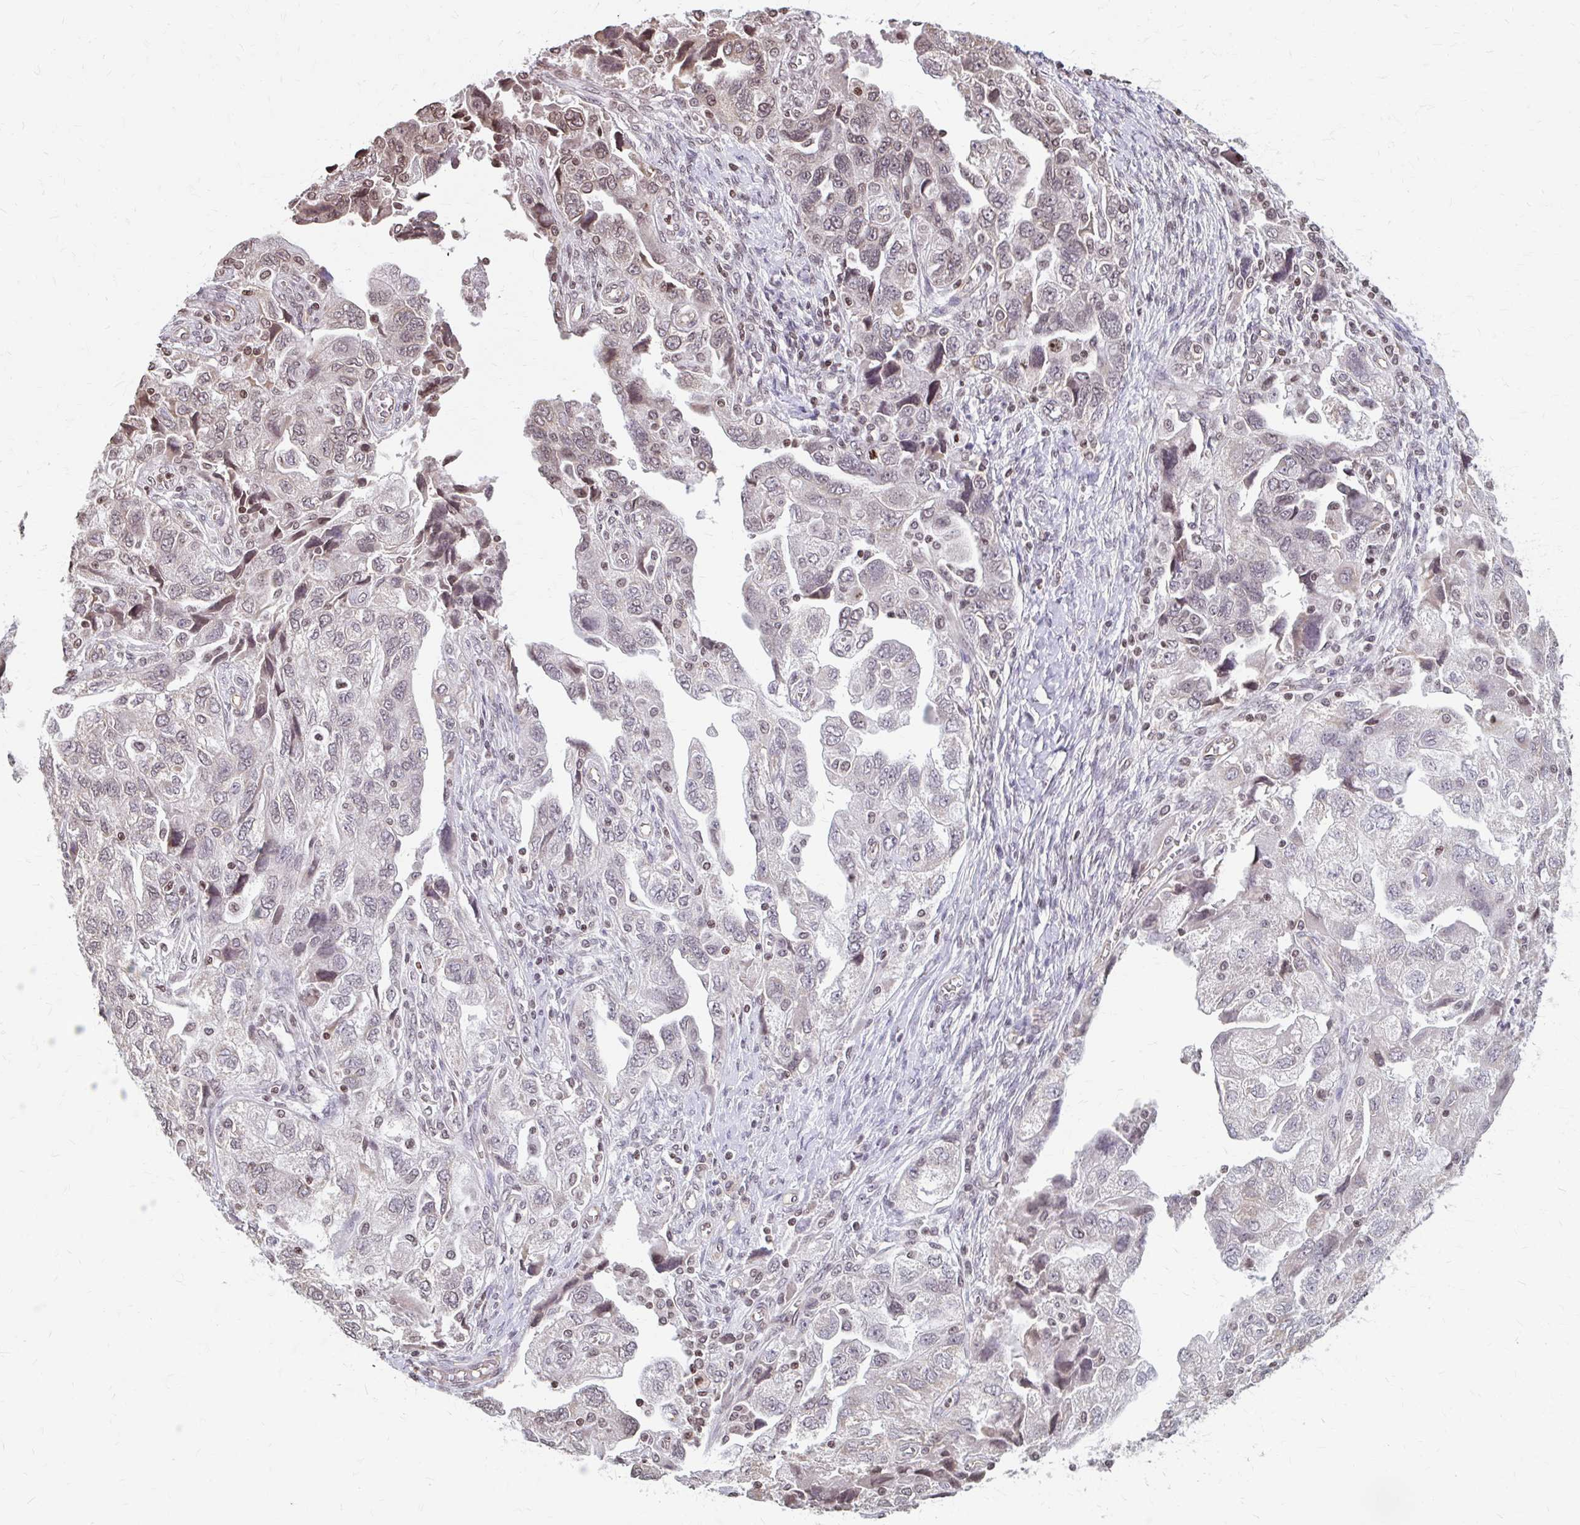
{"staining": {"intensity": "moderate", "quantity": "<25%", "location": "nuclear"}, "tissue": "ovarian cancer", "cell_type": "Tumor cells", "image_type": "cancer", "snomed": [{"axis": "morphology", "description": "Carcinoma, NOS"}, {"axis": "morphology", "description": "Cystadenocarcinoma, serous, NOS"}, {"axis": "topography", "description": "Ovary"}], "caption": "Protein expression analysis of serous cystadenocarcinoma (ovarian) exhibits moderate nuclear expression in about <25% of tumor cells.", "gene": "ORC3", "patient": {"sex": "female", "age": 69}}